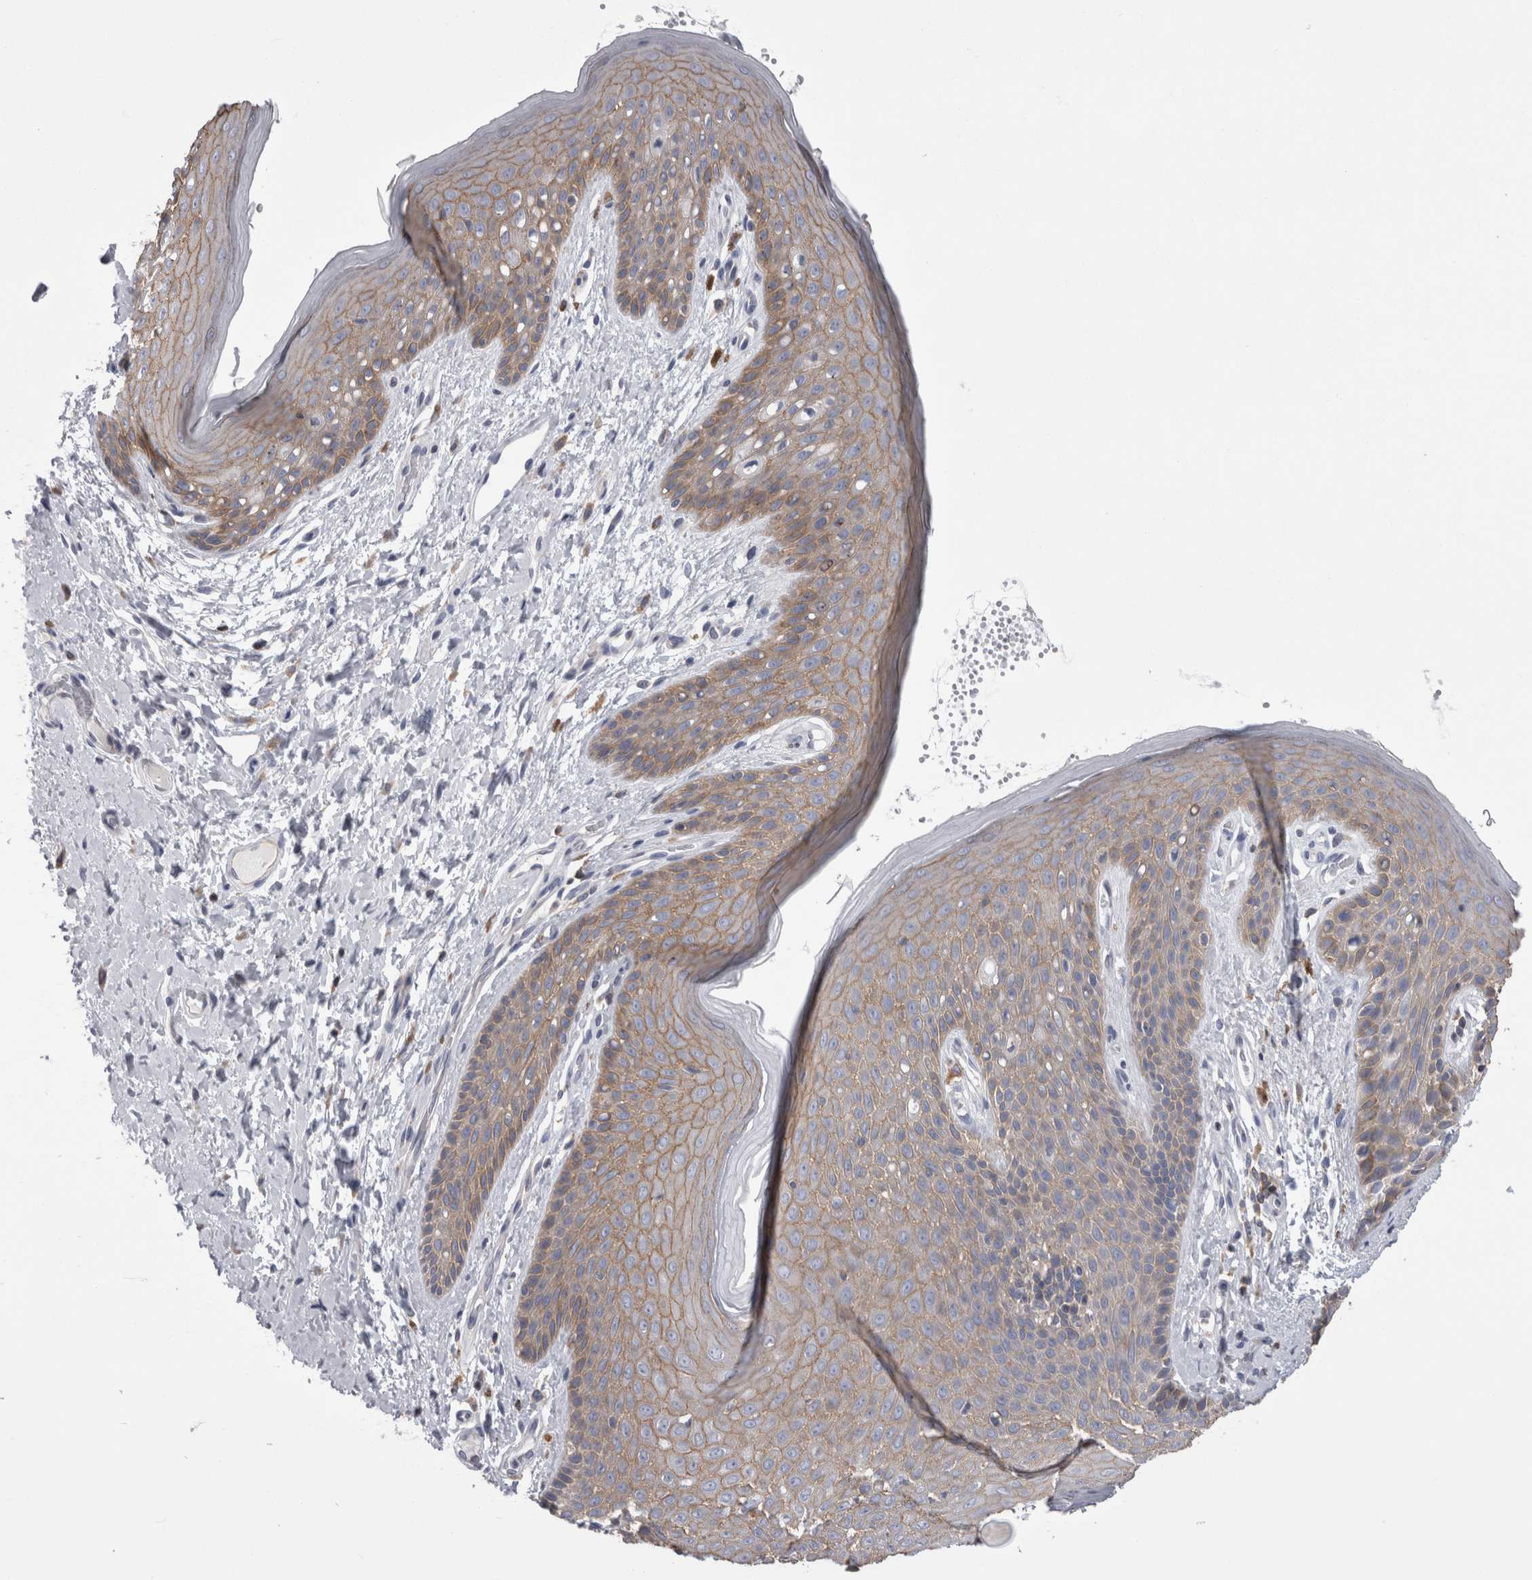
{"staining": {"intensity": "weak", "quantity": "25%-75%", "location": "cytoplasmic/membranous"}, "tissue": "skin", "cell_type": "Epidermal cells", "image_type": "normal", "snomed": [{"axis": "morphology", "description": "Normal tissue, NOS"}, {"axis": "topography", "description": "Anal"}], "caption": "Epidermal cells demonstrate low levels of weak cytoplasmic/membranous expression in approximately 25%-75% of cells in unremarkable human skin.", "gene": "DCTN6", "patient": {"sex": "male", "age": 74}}